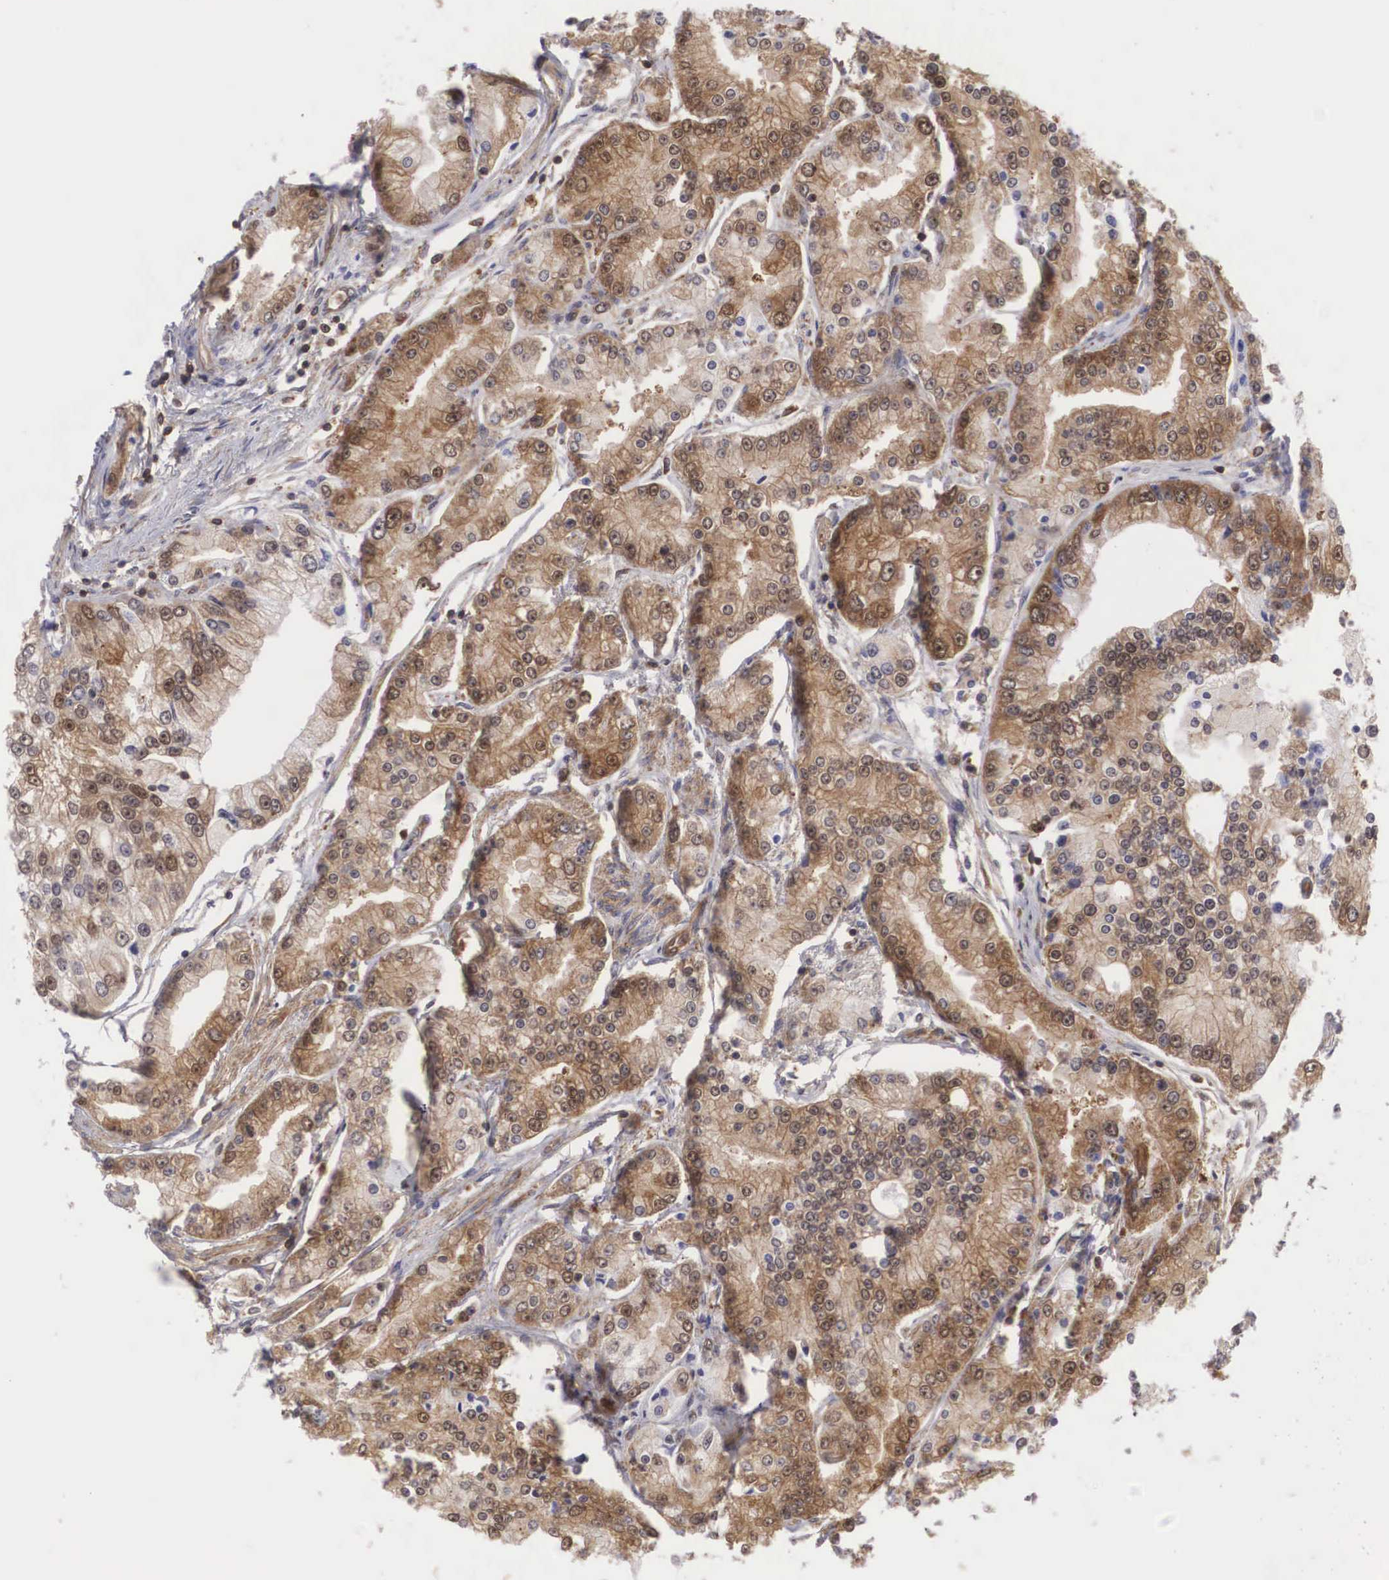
{"staining": {"intensity": "moderate", "quantity": ">75%", "location": "cytoplasmic/membranous,nuclear"}, "tissue": "prostate cancer", "cell_type": "Tumor cells", "image_type": "cancer", "snomed": [{"axis": "morphology", "description": "Adenocarcinoma, Medium grade"}, {"axis": "topography", "description": "Prostate"}], "caption": "A histopathology image showing moderate cytoplasmic/membranous and nuclear staining in approximately >75% of tumor cells in medium-grade adenocarcinoma (prostate), as visualized by brown immunohistochemical staining.", "gene": "ADSL", "patient": {"sex": "male", "age": 72}}